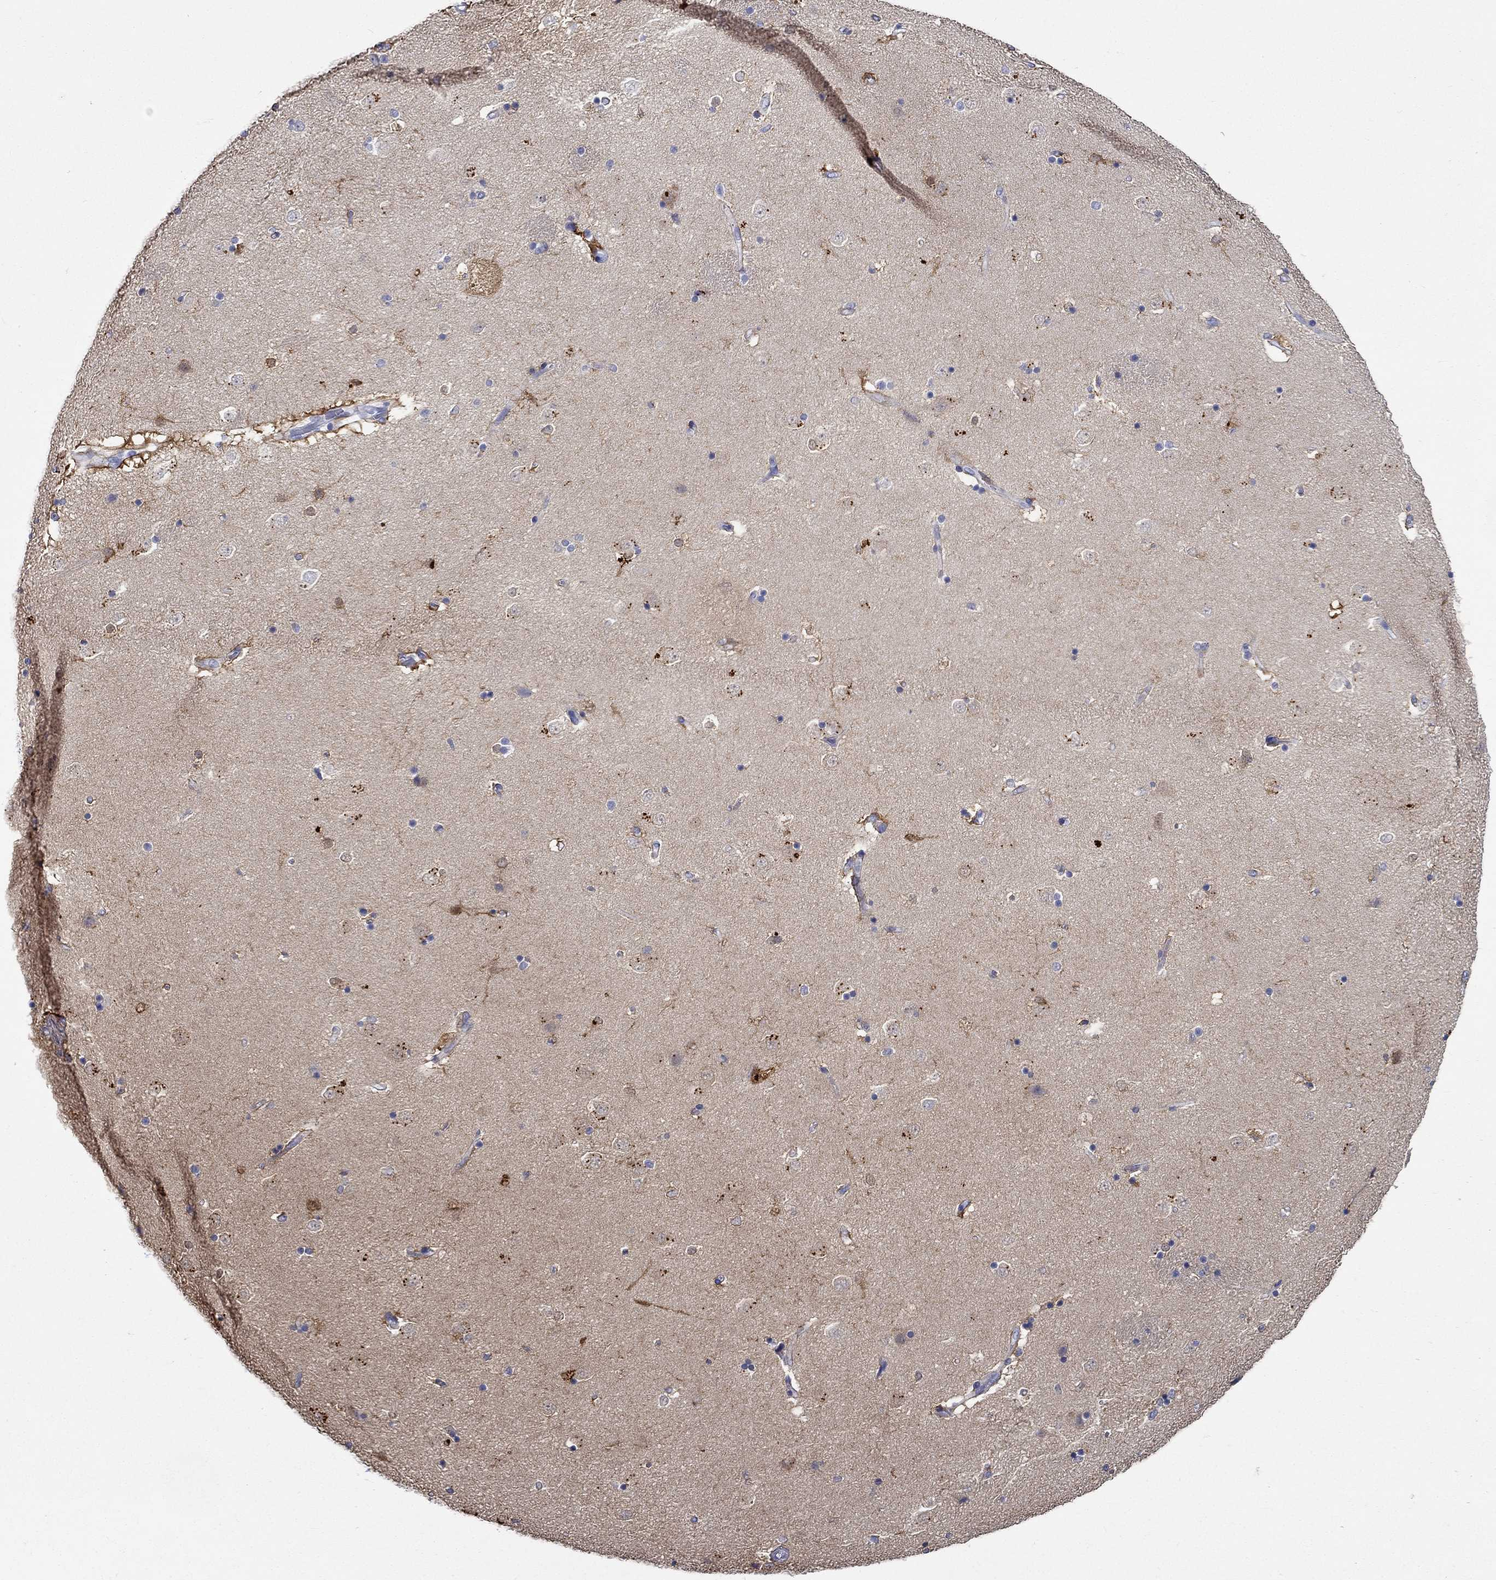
{"staining": {"intensity": "moderate", "quantity": "<25%", "location": "cytoplasmic/membranous"}, "tissue": "caudate", "cell_type": "Glial cells", "image_type": "normal", "snomed": [{"axis": "morphology", "description": "Normal tissue, NOS"}, {"axis": "topography", "description": "Lateral ventricle wall"}], "caption": "Human caudate stained for a protein (brown) reveals moderate cytoplasmic/membranous positive expression in about <25% of glial cells.", "gene": "FBXO2", "patient": {"sex": "male", "age": 51}}